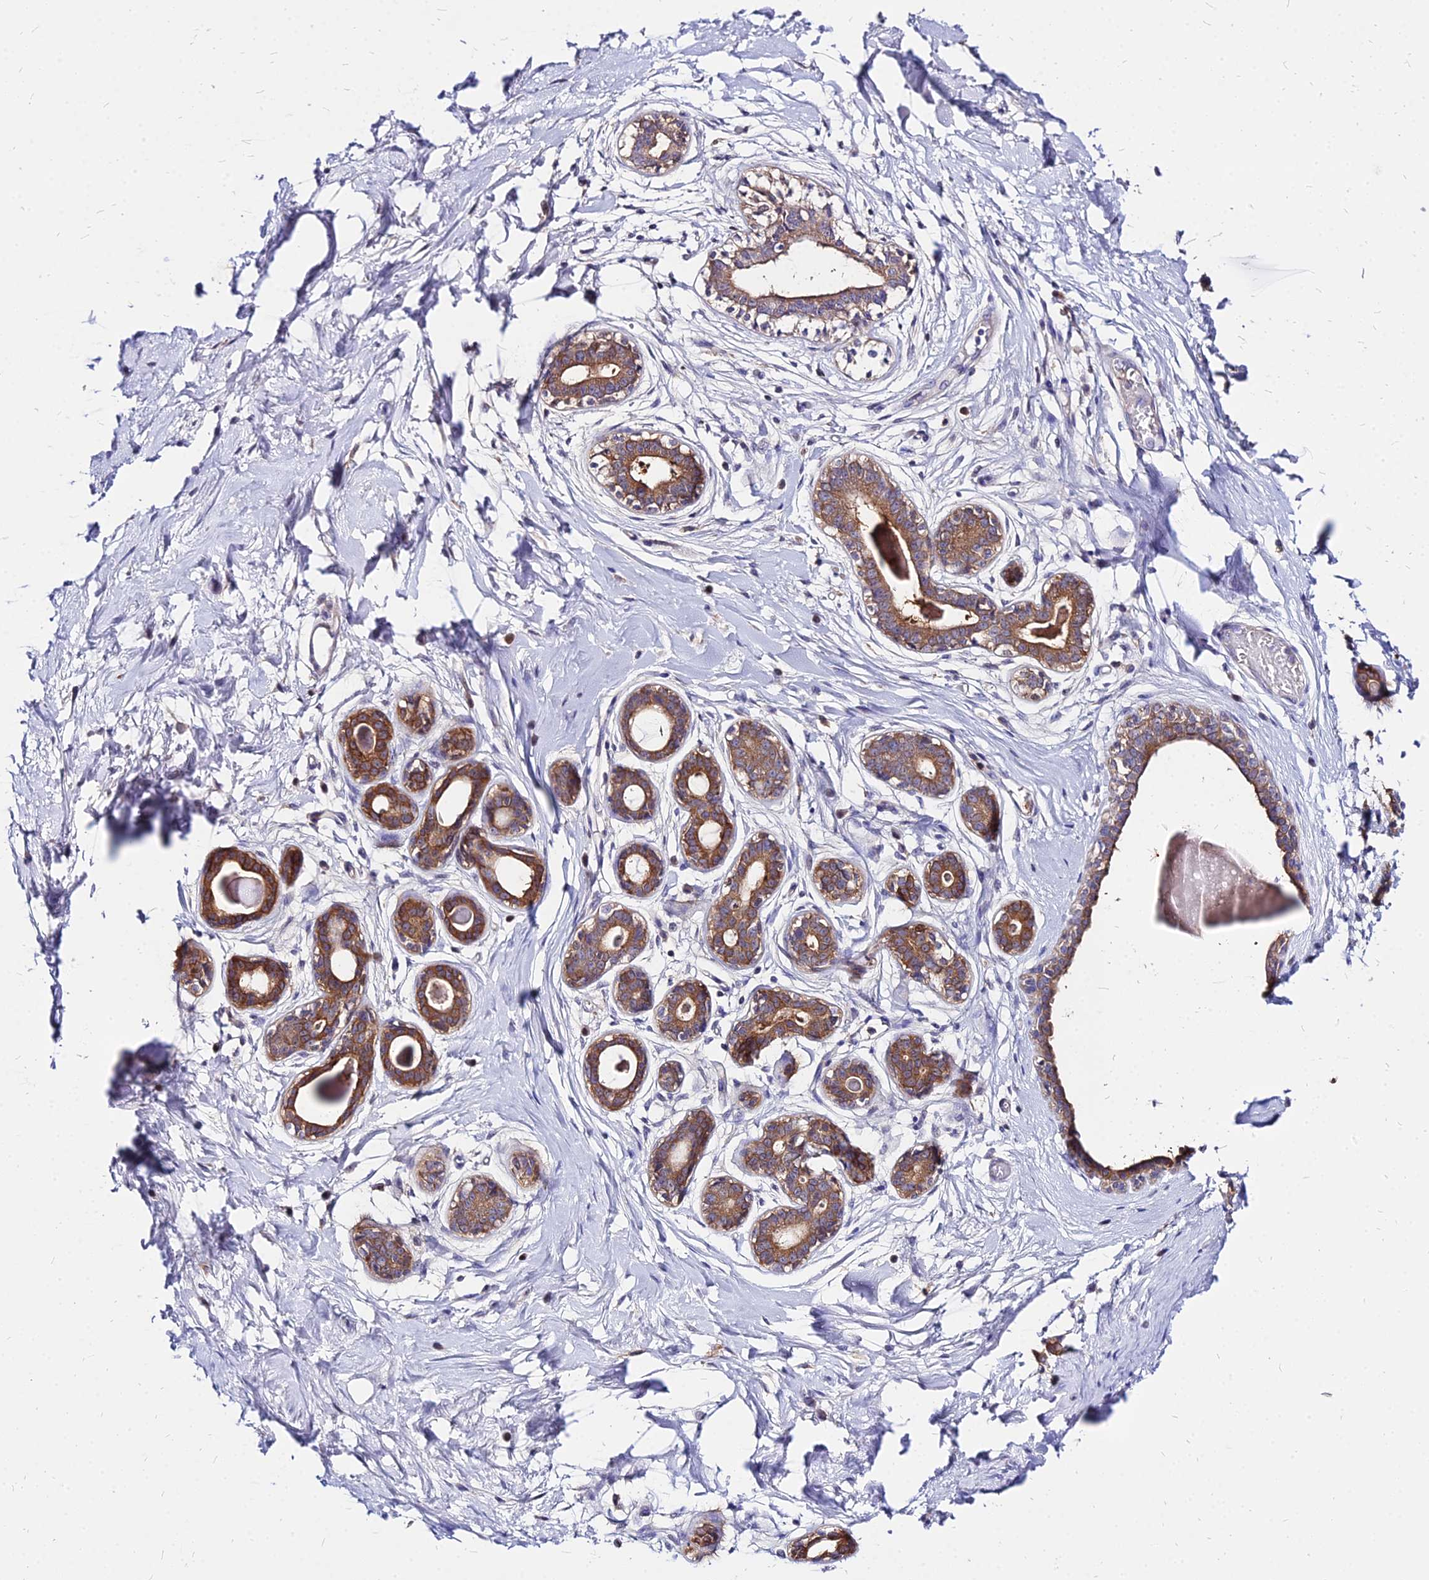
{"staining": {"intensity": "negative", "quantity": "none", "location": "none"}, "tissue": "breast", "cell_type": "Adipocytes", "image_type": "normal", "snomed": [{"axis": "morphology", "description": "Normal tissue, NOS"}, {"axis": "topography", "description": "Breast"}], "caption": "Adipocytes show no significant positivity in unremarkable breast. The staining was performed using DAB to visualize the protein expression in brown, while the nuclei were stained in blue with hematoxylin (Magnification: 20x).", "gene": "ACSM6", "patient": {"sex": "female", "age": 45}}